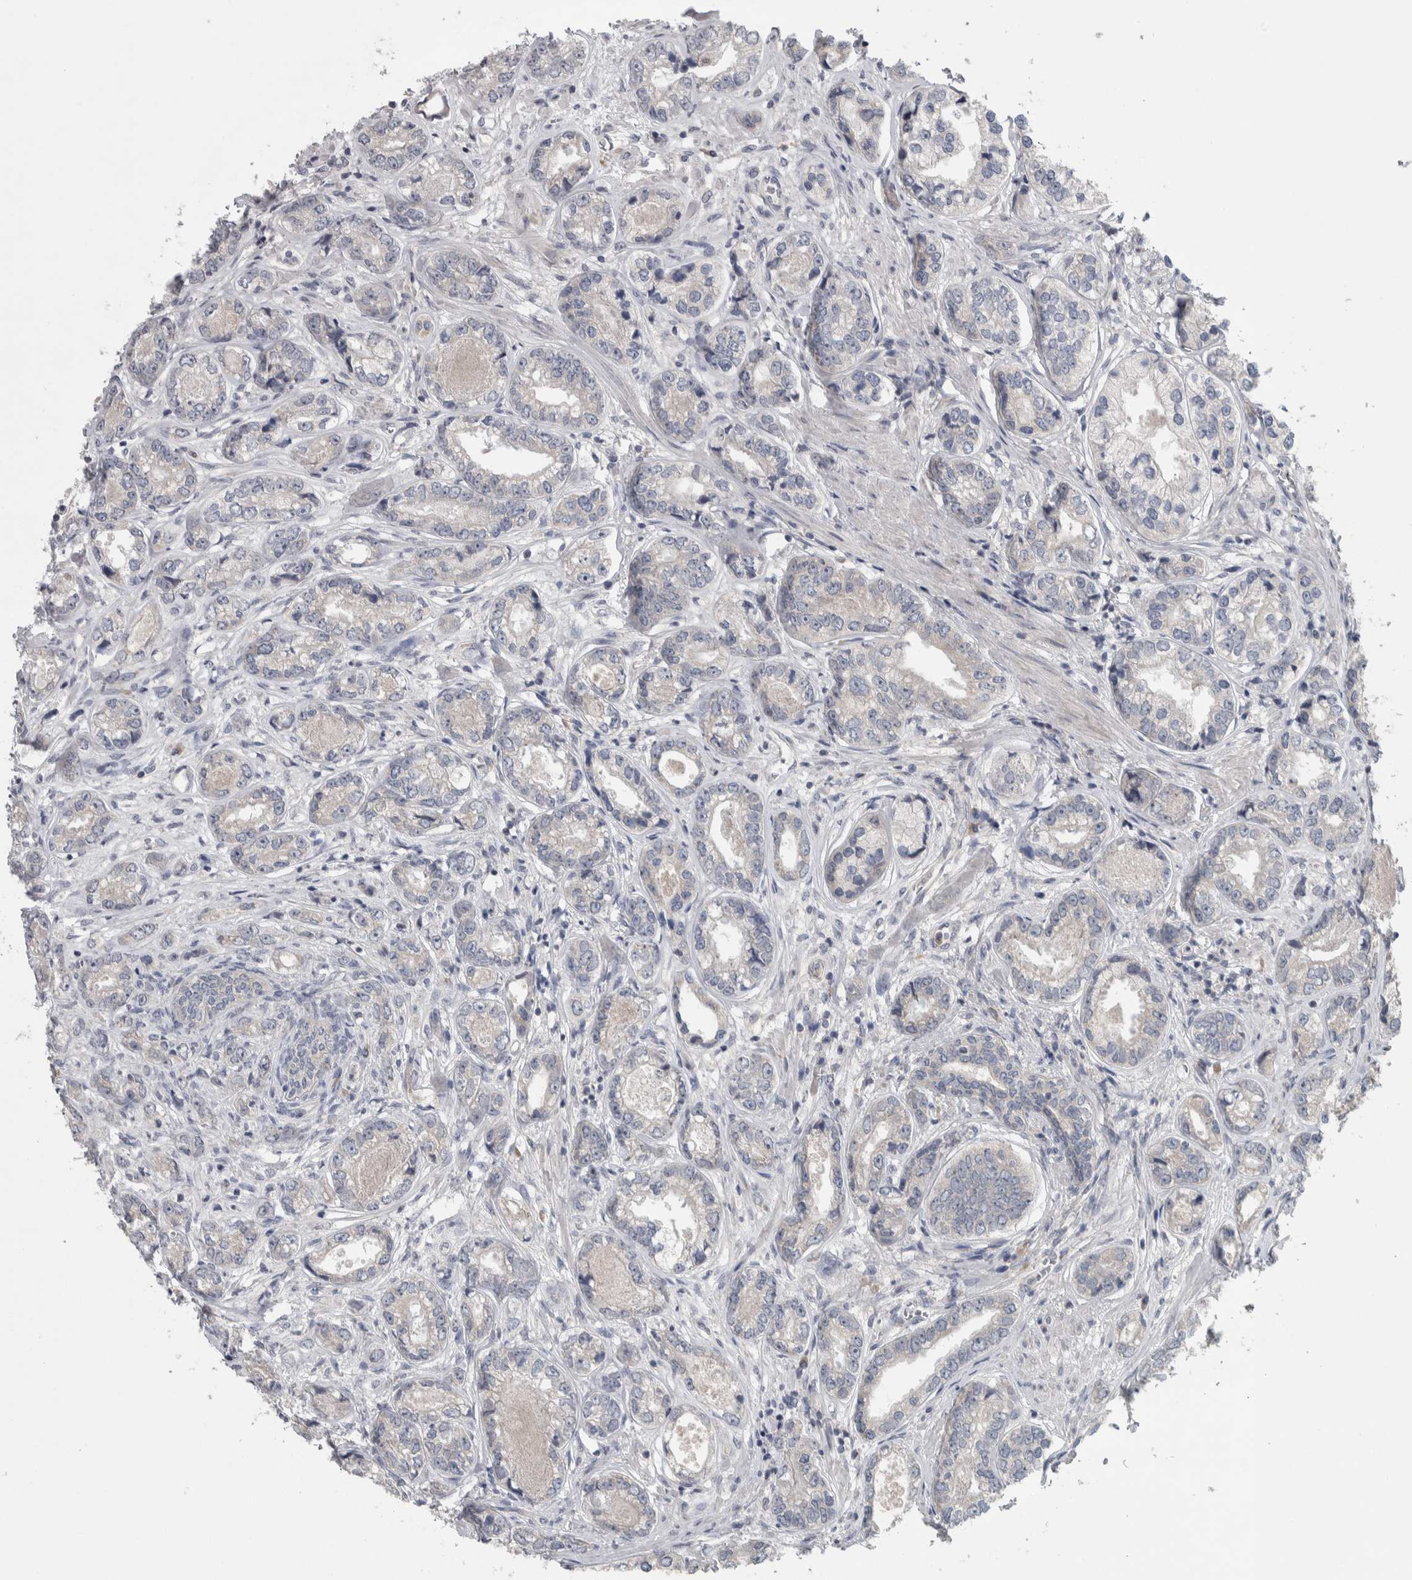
{"staining": {"intensity": "negative", "quantity": "none", "location": "none"}, "tissue": "prostate cancer", "cell_type": "Tumor cells", "image_type": "cancer", "snomed": [{"axis": "morphology", "description": "Adenocarcinoma, High grade"}, {"axis": "topography", "description": "Prostate"}], "caption": "Immunohistochemistry of high-grade adenocarcinoma (prostate) demonstrates no positivity in tumor cells.", "gene": "SRP68", "patient": {"sex": "male", "age": 61}}